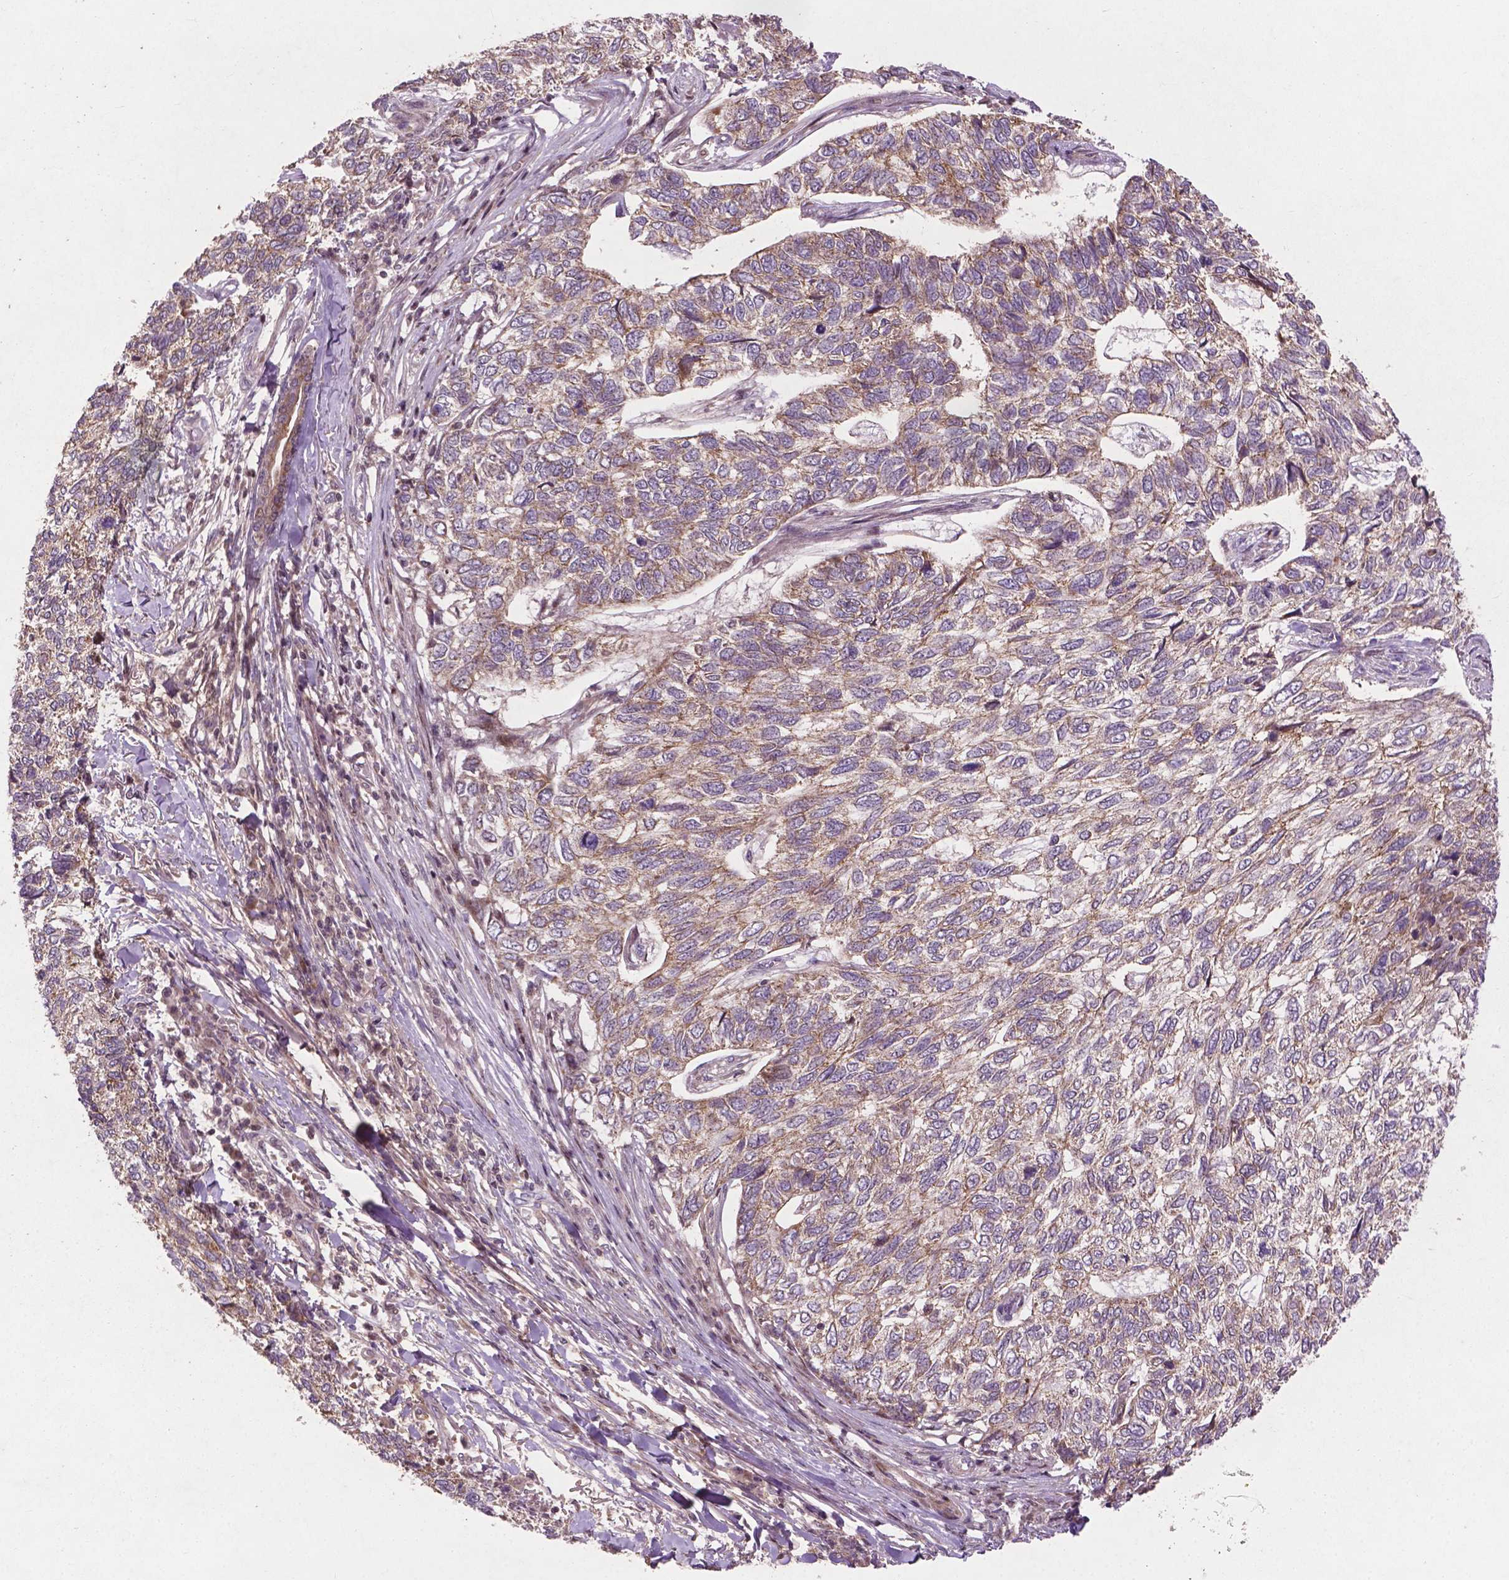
{"staining": {"intensity": "moderate", "quantity": ">75%", "location": "cytoplasmic/membranous"}, "tissue": "skin cancer", "cell_type": "Tumor cells", "image_type": "cancer", "snomed": [{"axis": "morphology", "description": "Basal cell carcinoma"}, {"axis": "topography", "description": "Skin"}], "caption": "Approximately >75% of tumor cells in human basal cell carcinoma (skin) exhibit moderate cytoplasmic/membranous protein positivity as visualized by brown immunohistochemical staining.", "gene": "B3GALNT2", "patient": {"sex": "female", "age": 65}}